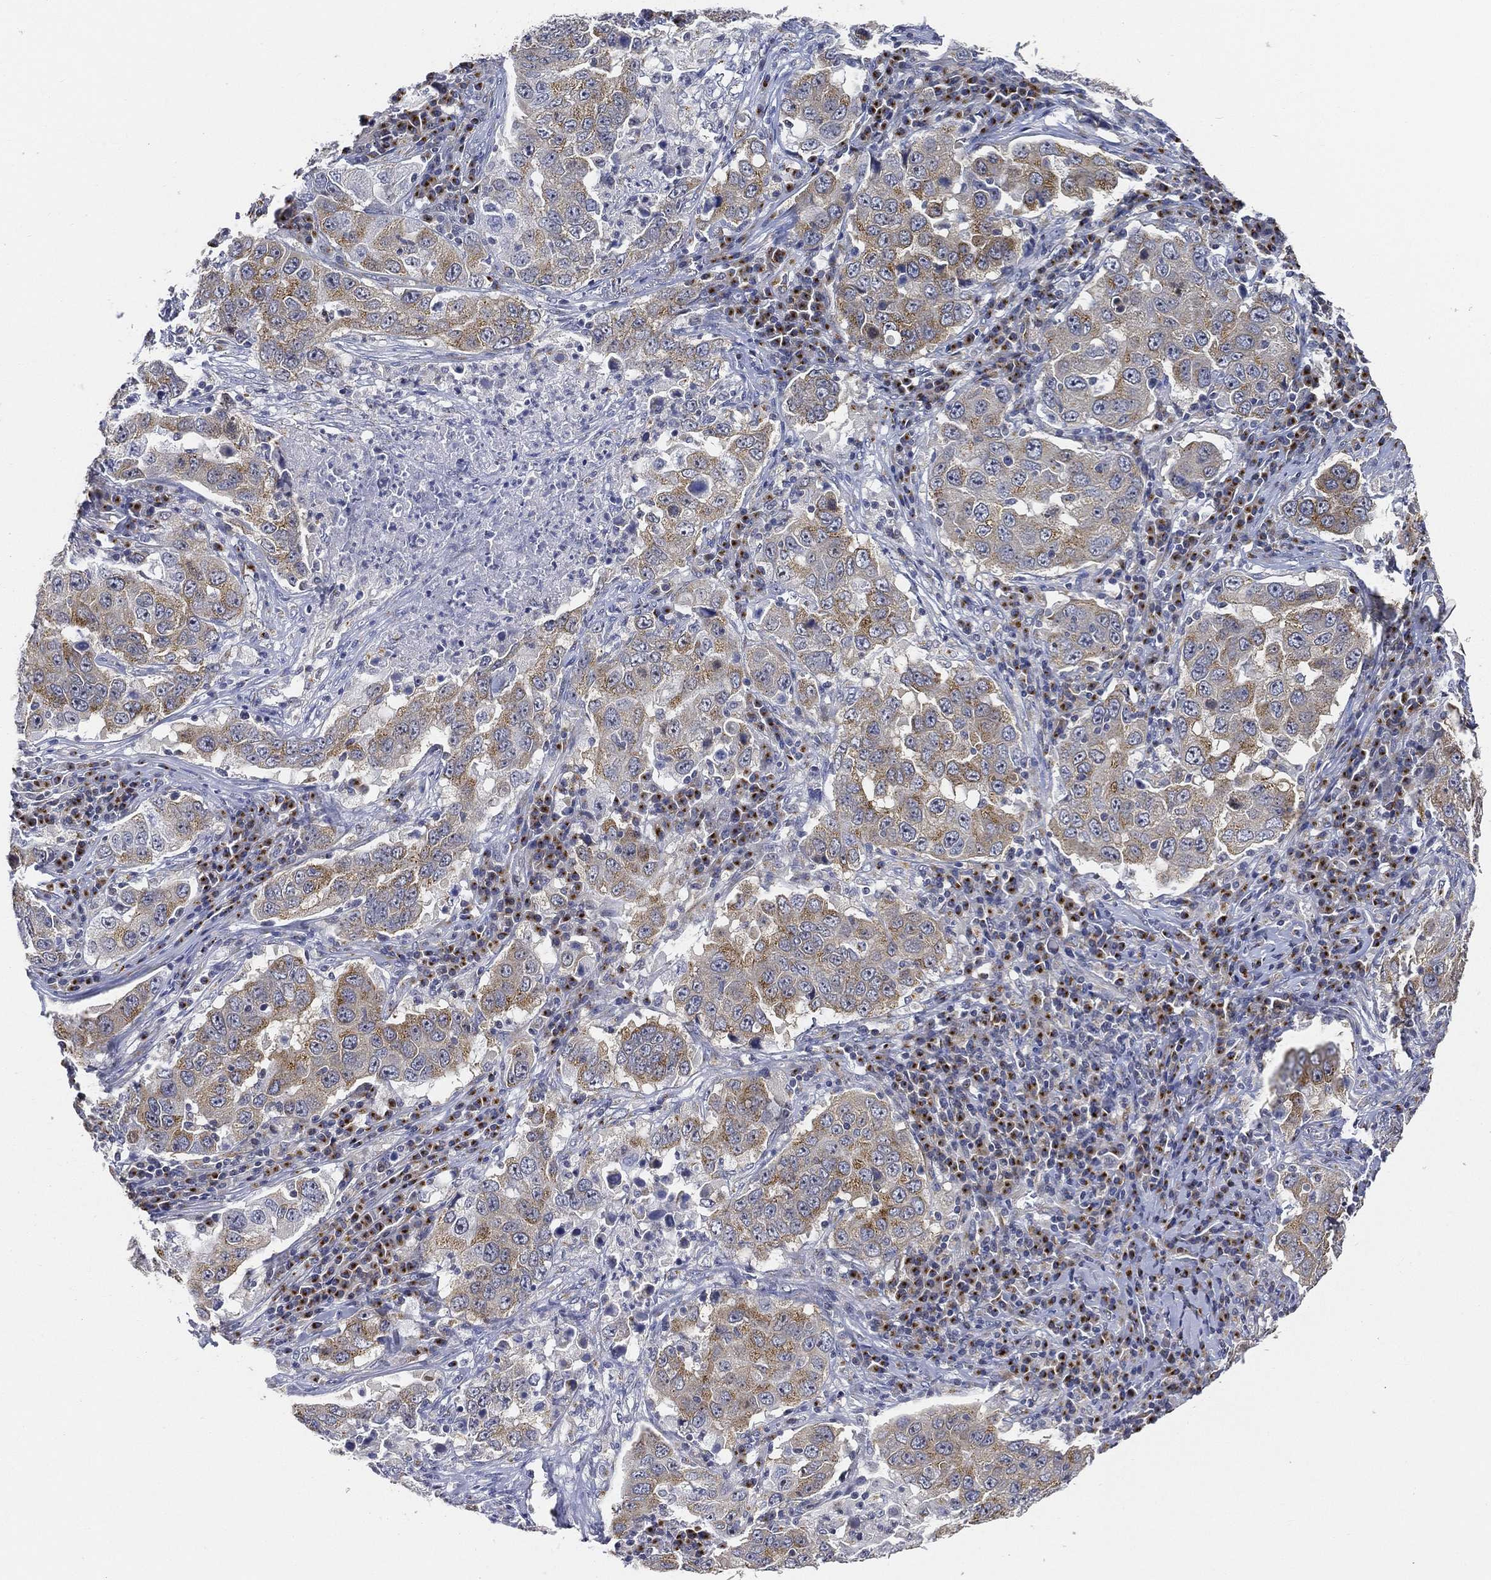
{"staining": {"intensity": "moderate", "quantity": "25%-75%", "location": "cytoplasmic/membranous"}, "tissue": "lung cancer", "cell_type": "Tumor cells", "image_type": "cancer", "snomed": [{"axis": "morphology", "description": "Adenocarcinoma, NOS"}, {"axis": "topography", "description": "Lung"}], "caption": "Lung cancer stained with DAB immunohistochemistry (IHC) shows medium levels of moderate cytoplasmic/membranous positivity in approximately 25%-75% of tumor cells. (IHC, brightfield microscopy, high magnification).", "gene": "TICAM1", "patient": {"sex": "male", "age": 73}}